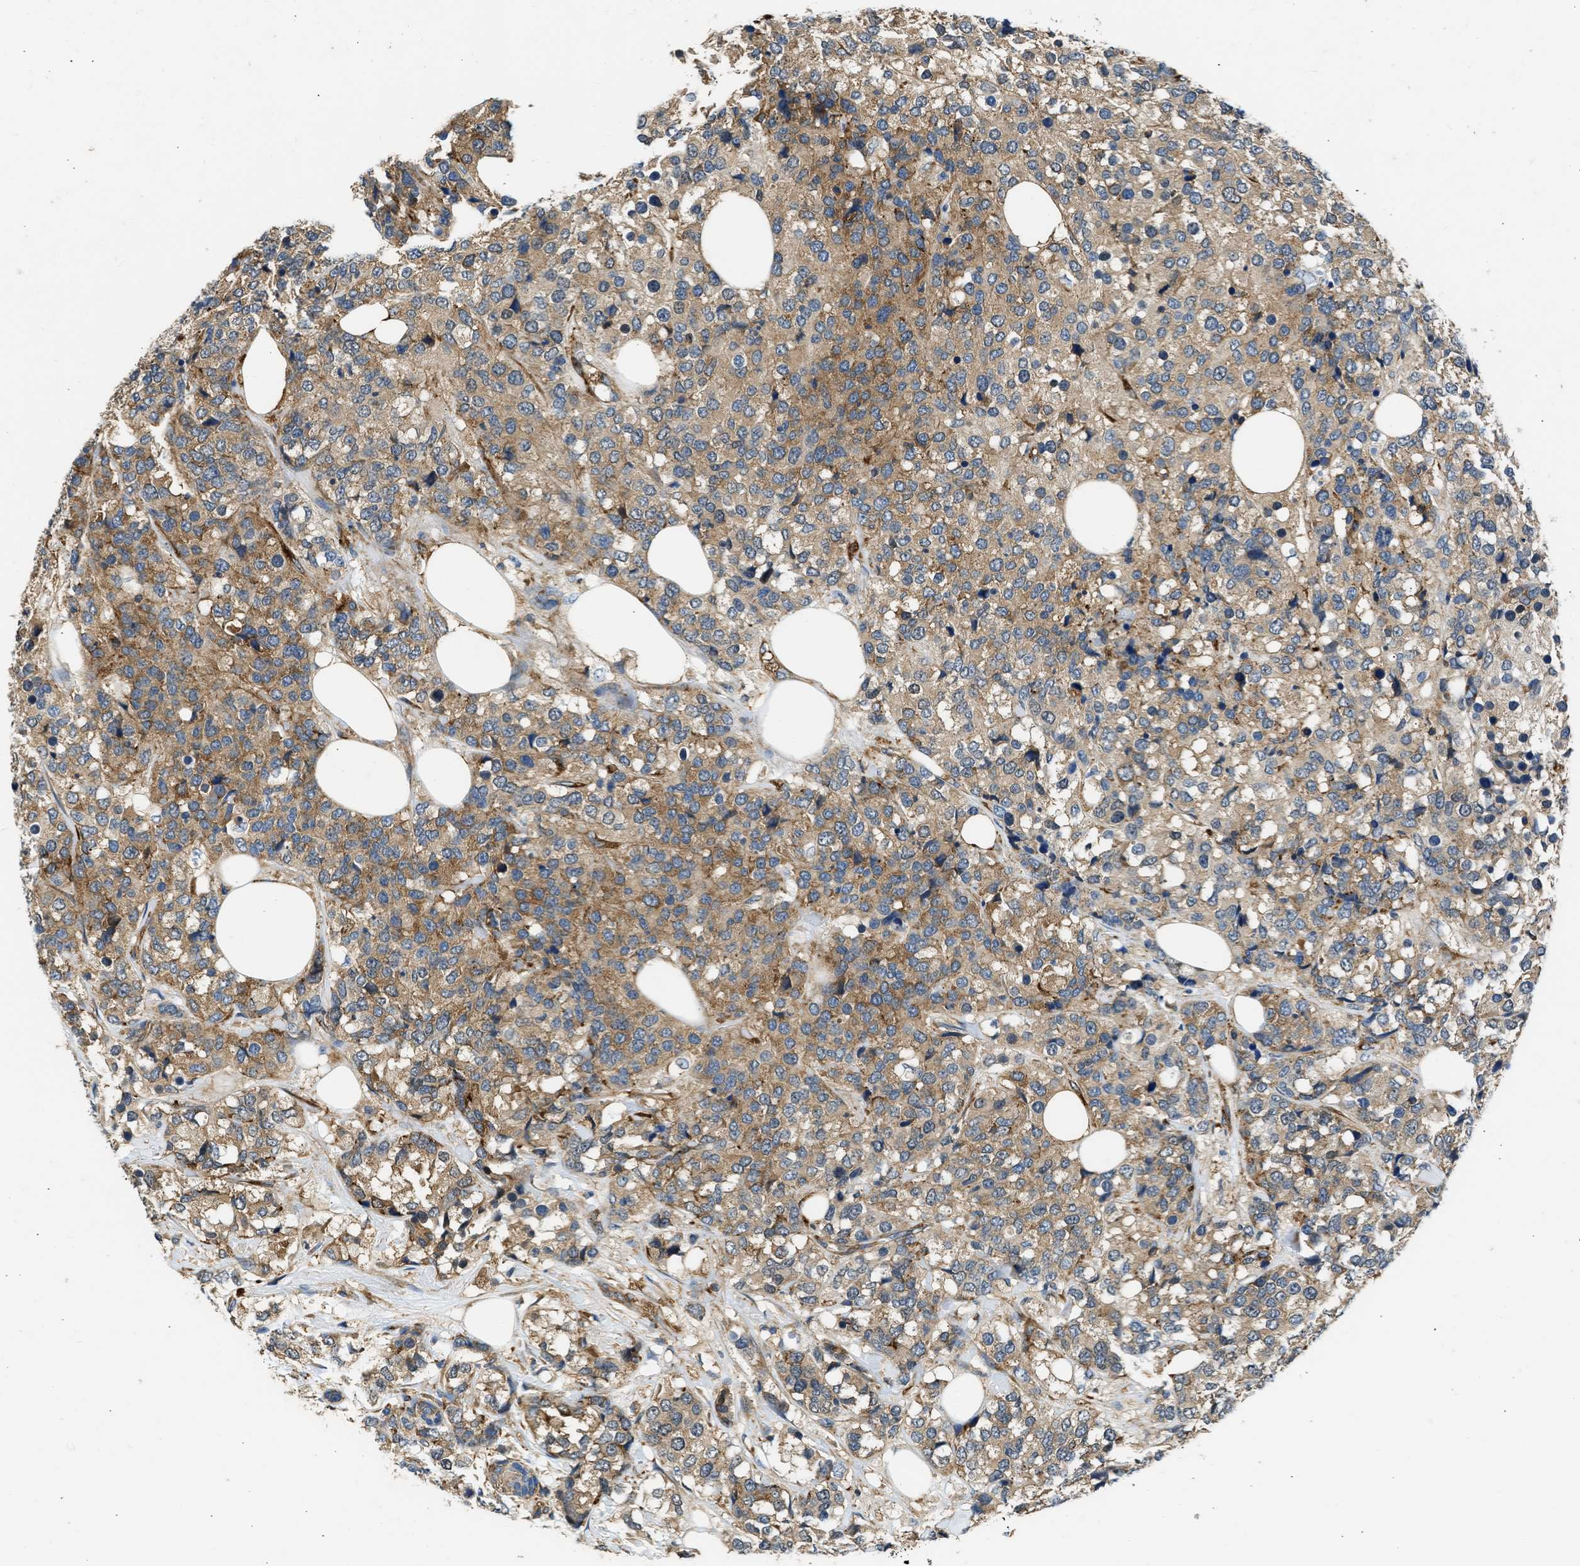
{"staining": {"intensity": "moderate", "quantity": ">75%", "location": "cytoplasmic/membranous"}, "tissue": "breast cancer", "cell_type": "Tumor cells", "image_type": "cancer", "snomed": [{"axis": "morphology", "description": "Lobular carcinoma"}, {"axis": "topography", "description": "Breast"}], "caption": "Immunohistochemical staining of lobular carcinoma (breast) reveals moderate cytoplasmic/membranous protein expression in about >75% of tumor cells.", "gene": "SEPTIN2", "patient": {"sex": "female", "age": 59}}